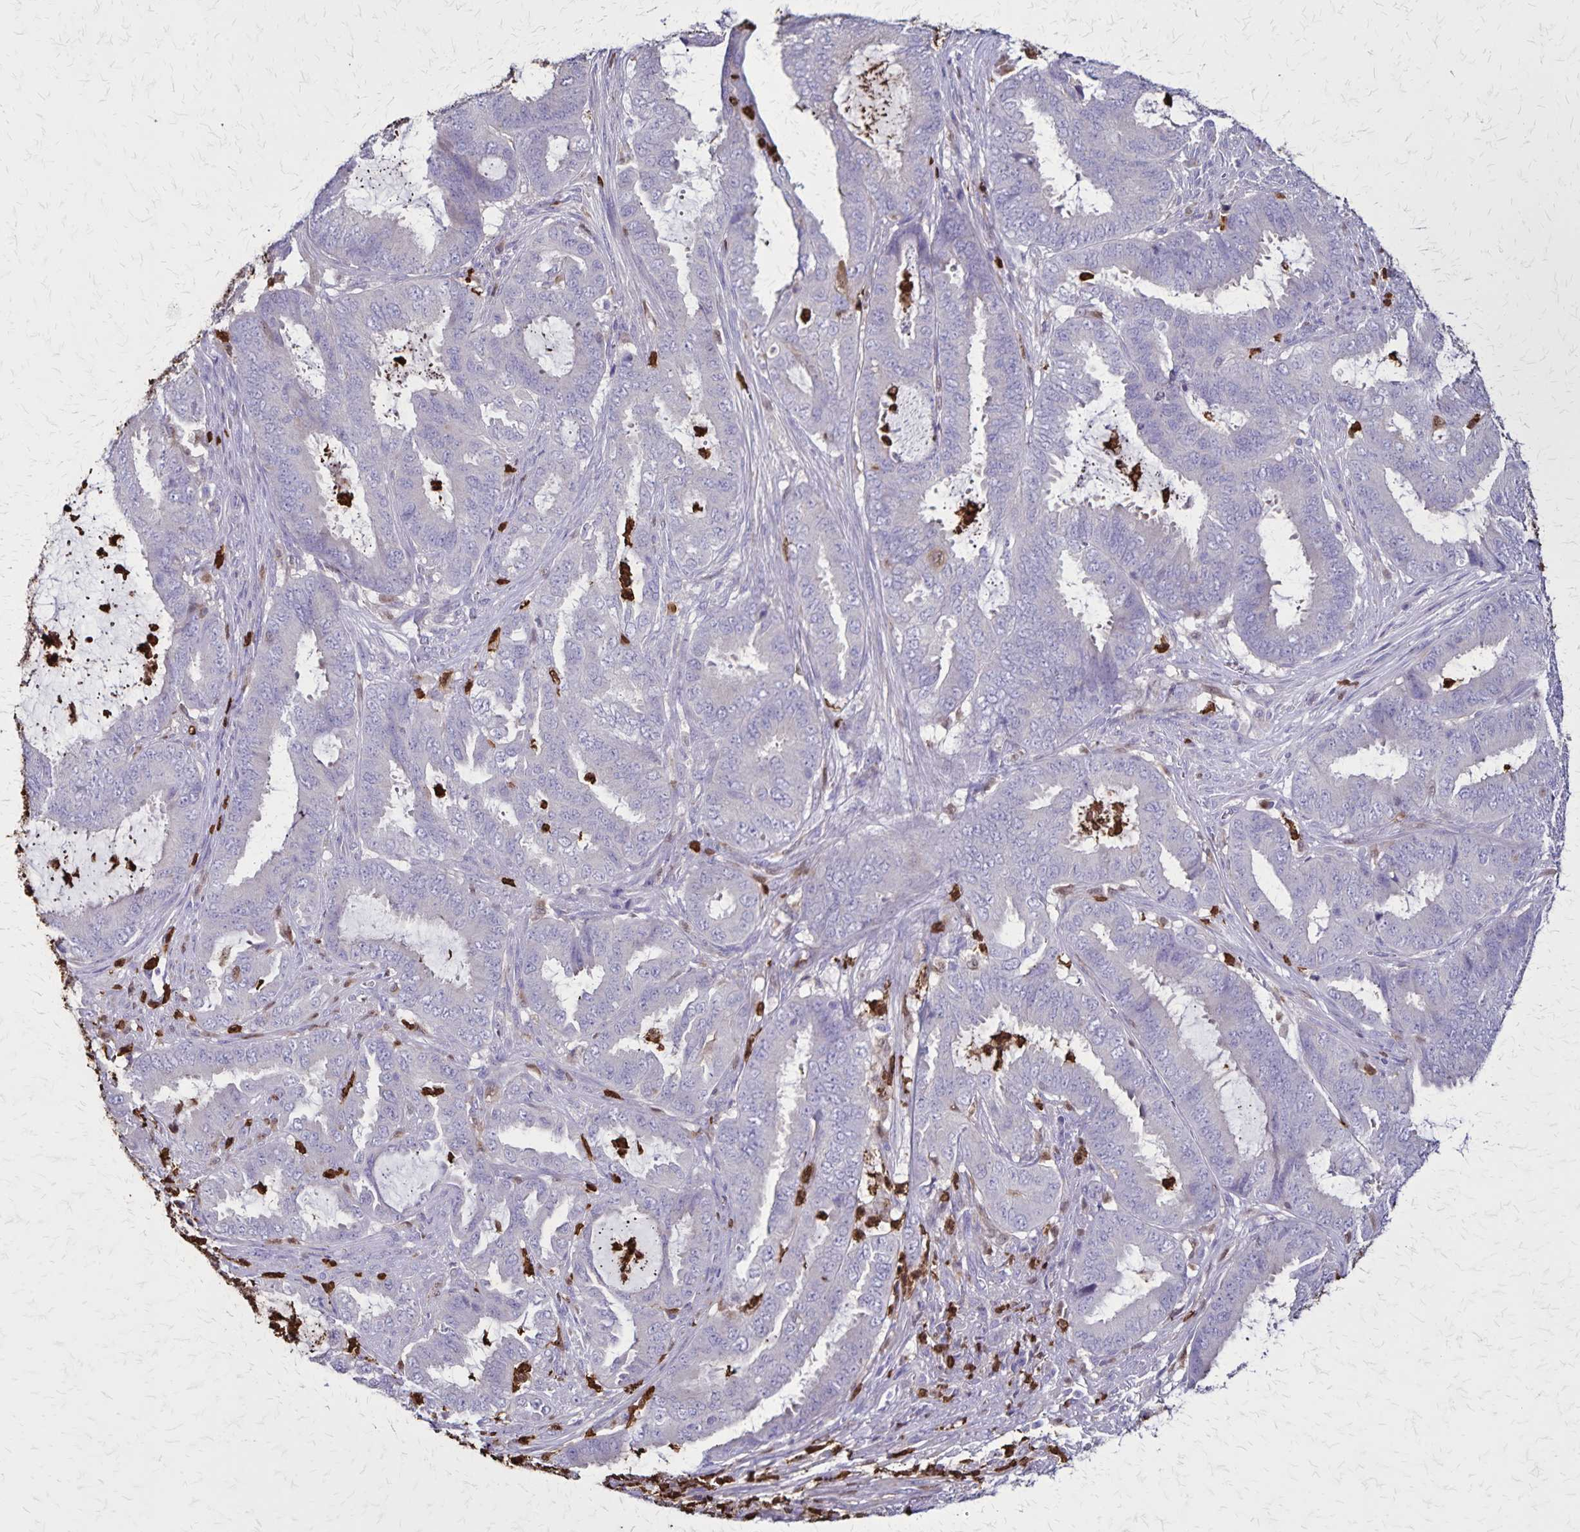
{"staining": {"intensity": "negative", "quantity": "none", "location": "none"}, "tissue": "endometrial cancer", "cell_type": "Tumor cells", "image_type": "cancer", "snomed": [{"axis": "morphology", "description": "Adenocarcinoma, NOS"}, {"axis": "topography", "description": "Endometrium"}], "caption": "An image of endometrial cancer stained for a protein shows no brown staining in tumor cells.", "gene": "ULBP3", "patient": {"sex": "female", "age": 51}}